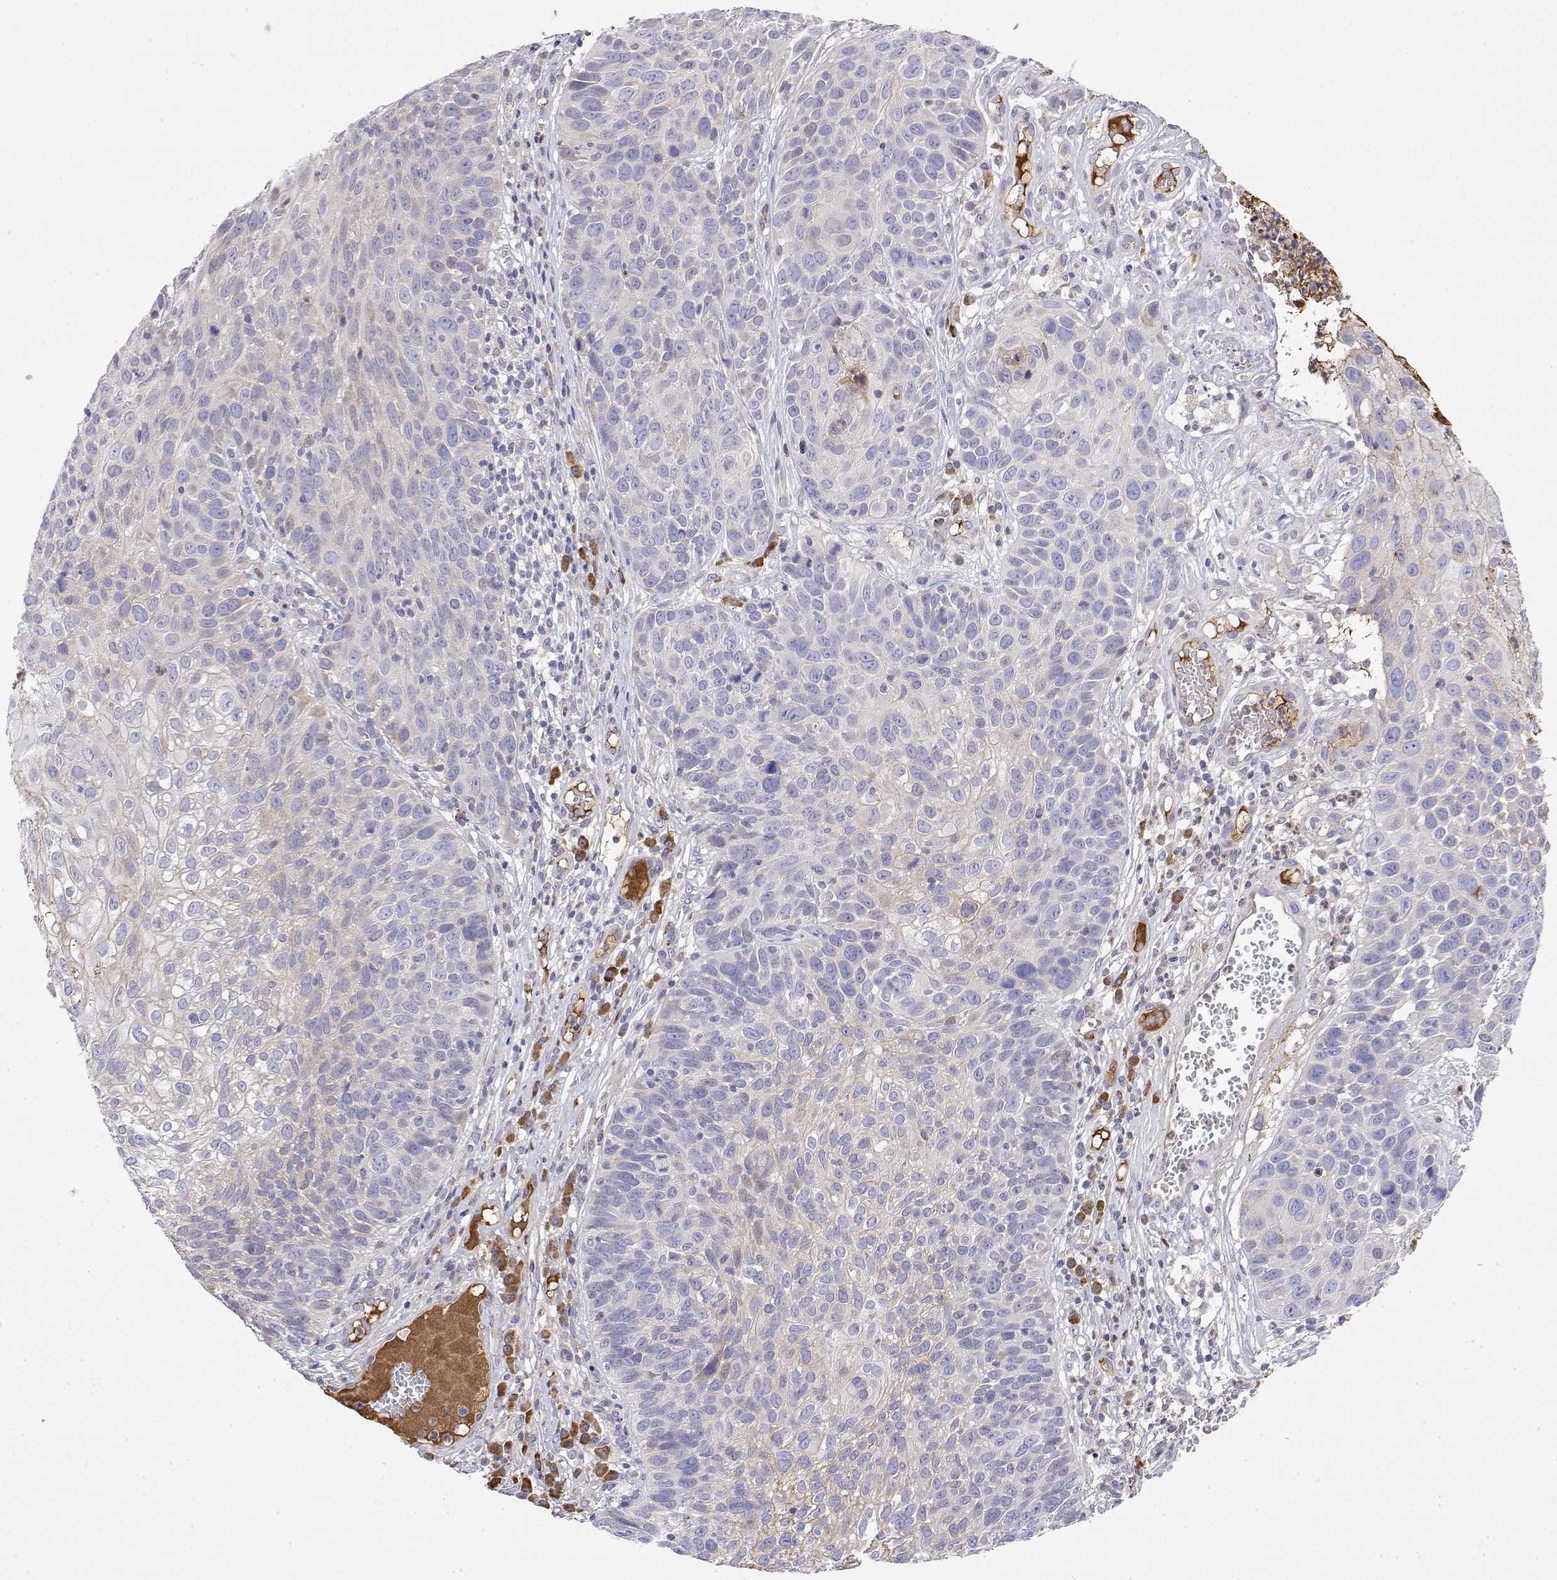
{"staining": {"intensity": "negative", "quantity": "none", "location": "none"}, "tissue": "skin cancer", "cell_type": "Tumor cells", "image_type": "cancer", "snomed": [{"axis": "morphology", "description": "Squamous cell carcinoma, NOS"}, {"axis": "topography", "description": "Skin"}], "caption": "Immunohistochemistry (IHC) image of squamous cell carcinoma (skin) stained for a protein (brown), which exhibits no expression in tumor cells.", "gene": "IGFBP4", "patient": {"sex": "male", "age": 92}}